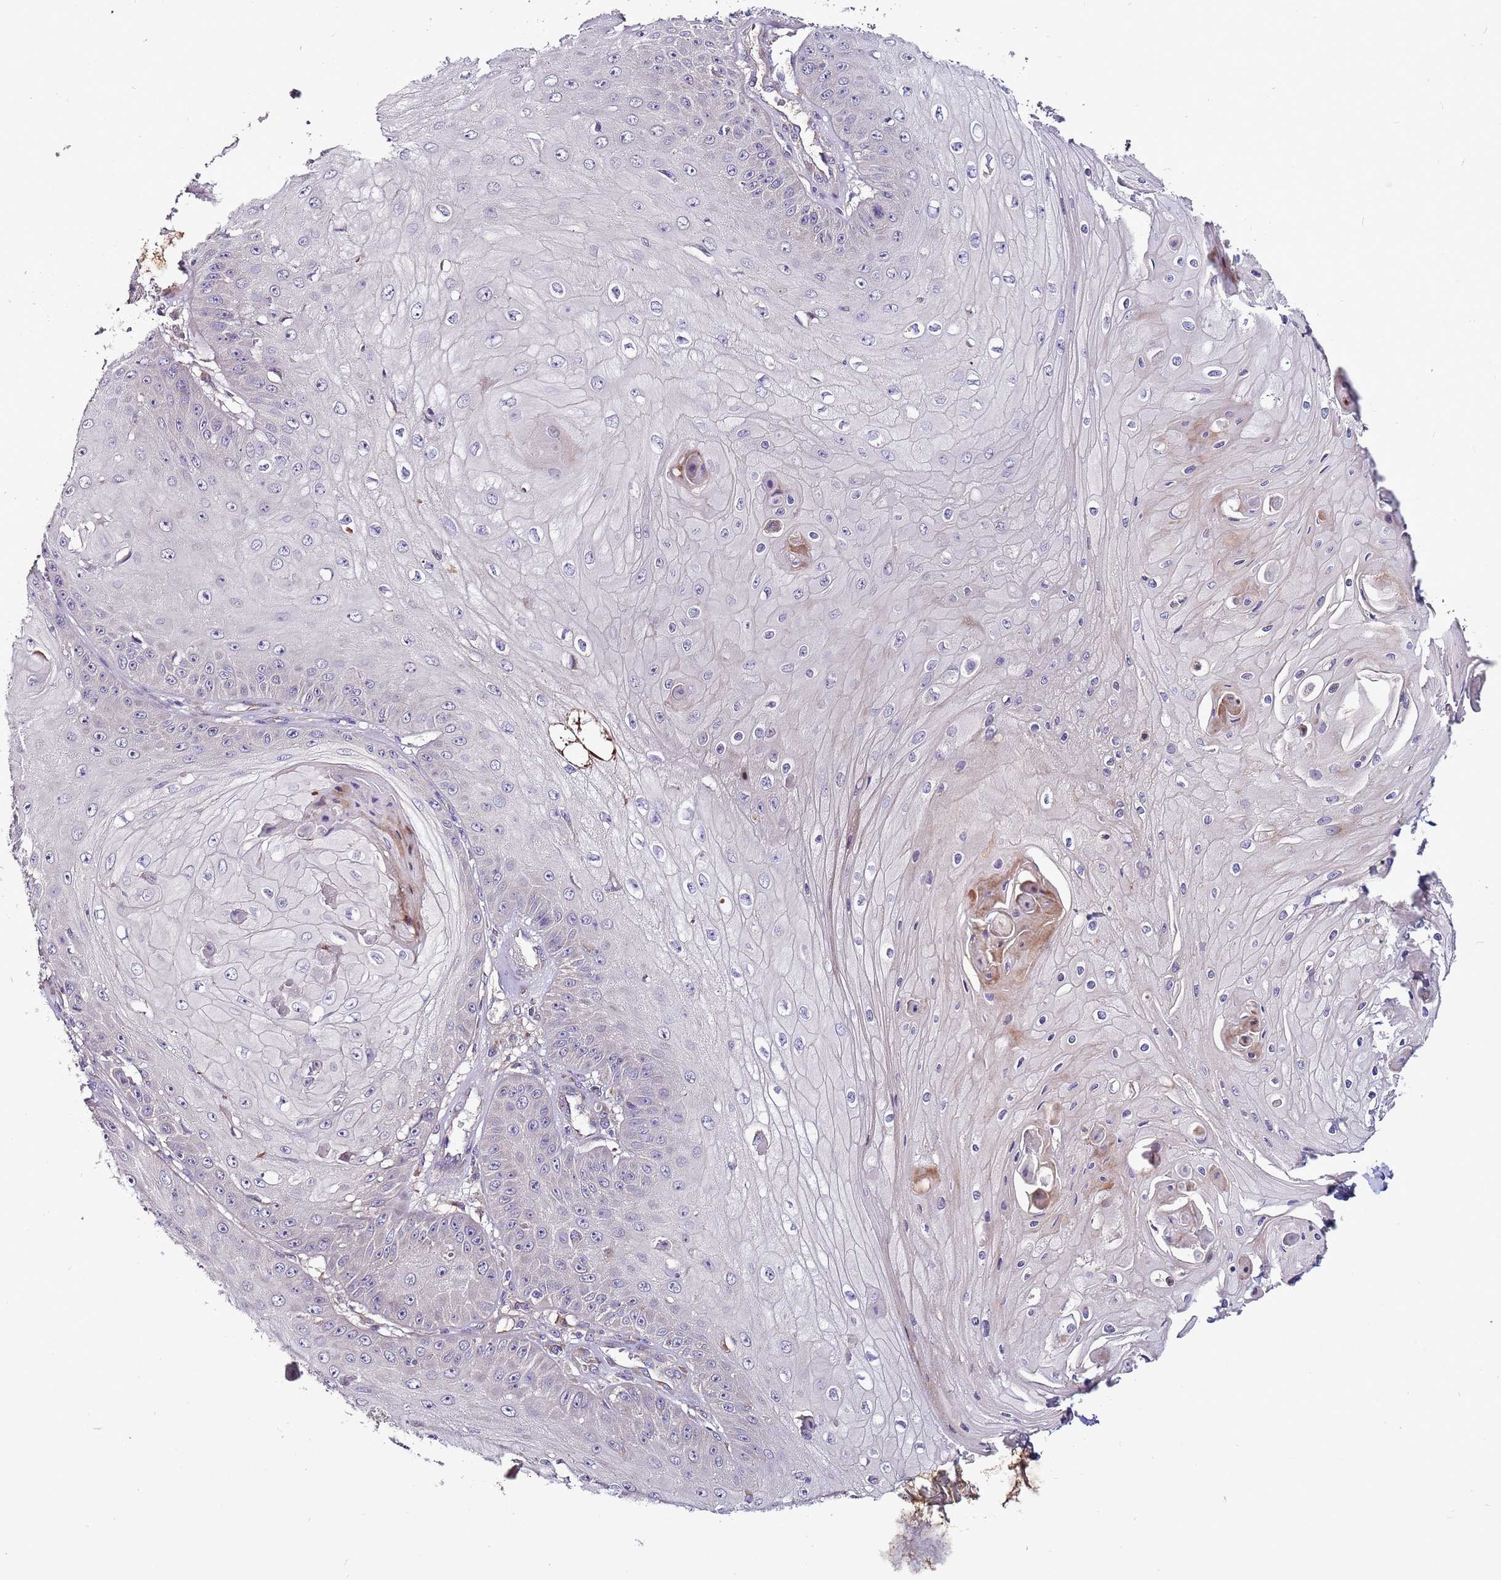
{"staining": {"intensity": "negative", "quantity": "none", "location": "none"}, "tissue": "skin cancer", "cell_type": "Tumor cells", "image_type": "cancer", "snomed": [{"axis": "morphology", "description": "Squamous cell carcinoma, NOS"}, {"axis": "topography", "description": "Skin"}], "caption": "There is no significant expression in tumor cells of skin squamous cell carcinoma.", "gene": "FAM20A", "patient": {"sex": "male", "age": 70}}